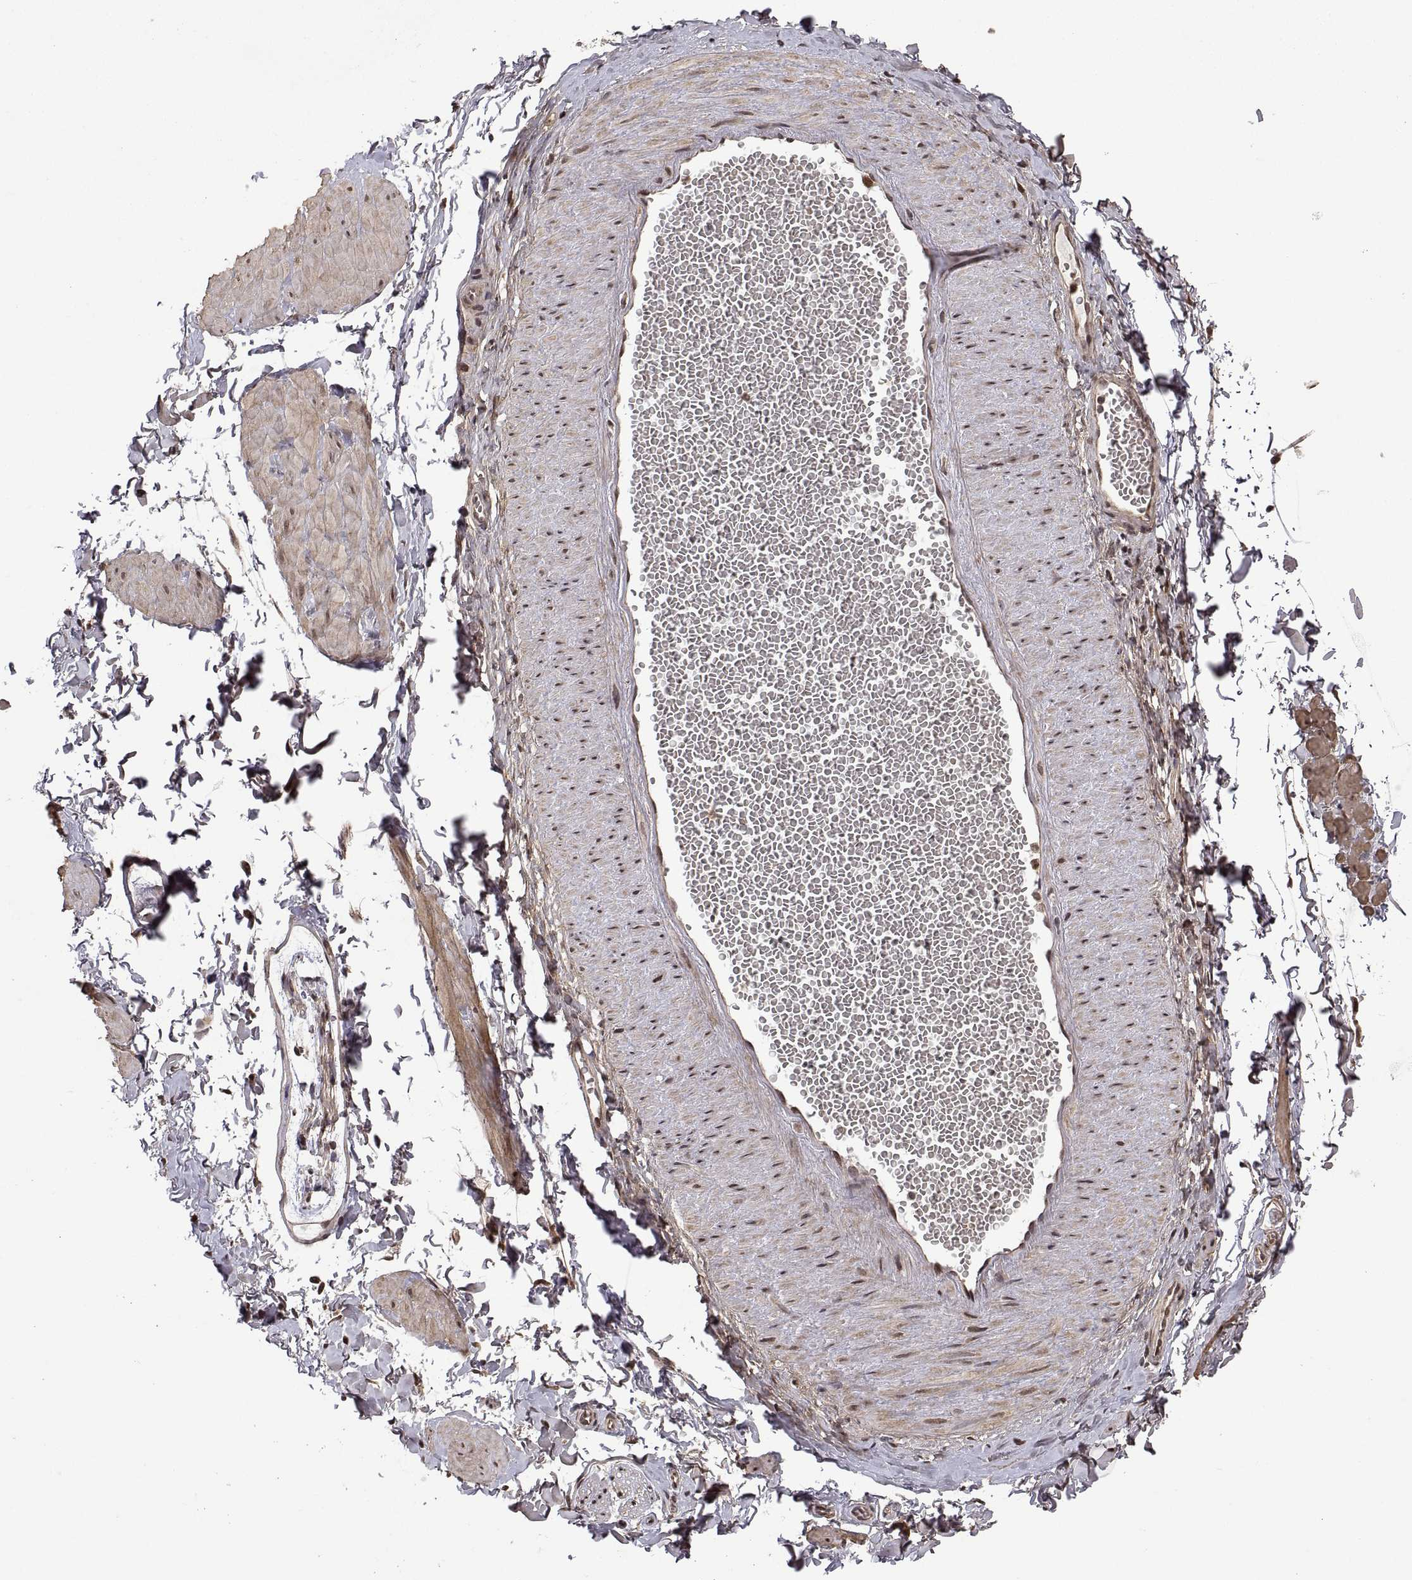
{"staining": {"intensity": "moderate", "quantity": "25%-75%", "location": "cytoplasmic/membranous,nuclear"}, "tissue": "adipose tissue", "cell_type": "Adipocytes", "image_type": "normal", "snomed": [{"axis": "morphology", "description": "Normal tissue, NOS"}, {"axis": "topography", "description": "Smooth muscle"}, {"axis": "topography", "description": "Peripheral nerve tissue"}], "caption": "Protein analysis of normal adipose tissue demonstrates moderate cytoplasmic/membranous,nuclear positivity in about 25%-75% of adipocytes. Using DAB (brown) and hematoxylin (blue) stains, captured at high magnification using brightfield microscopy.", "gene": "ZNRF2", "patient": {"sex": "male", "age": 22}}